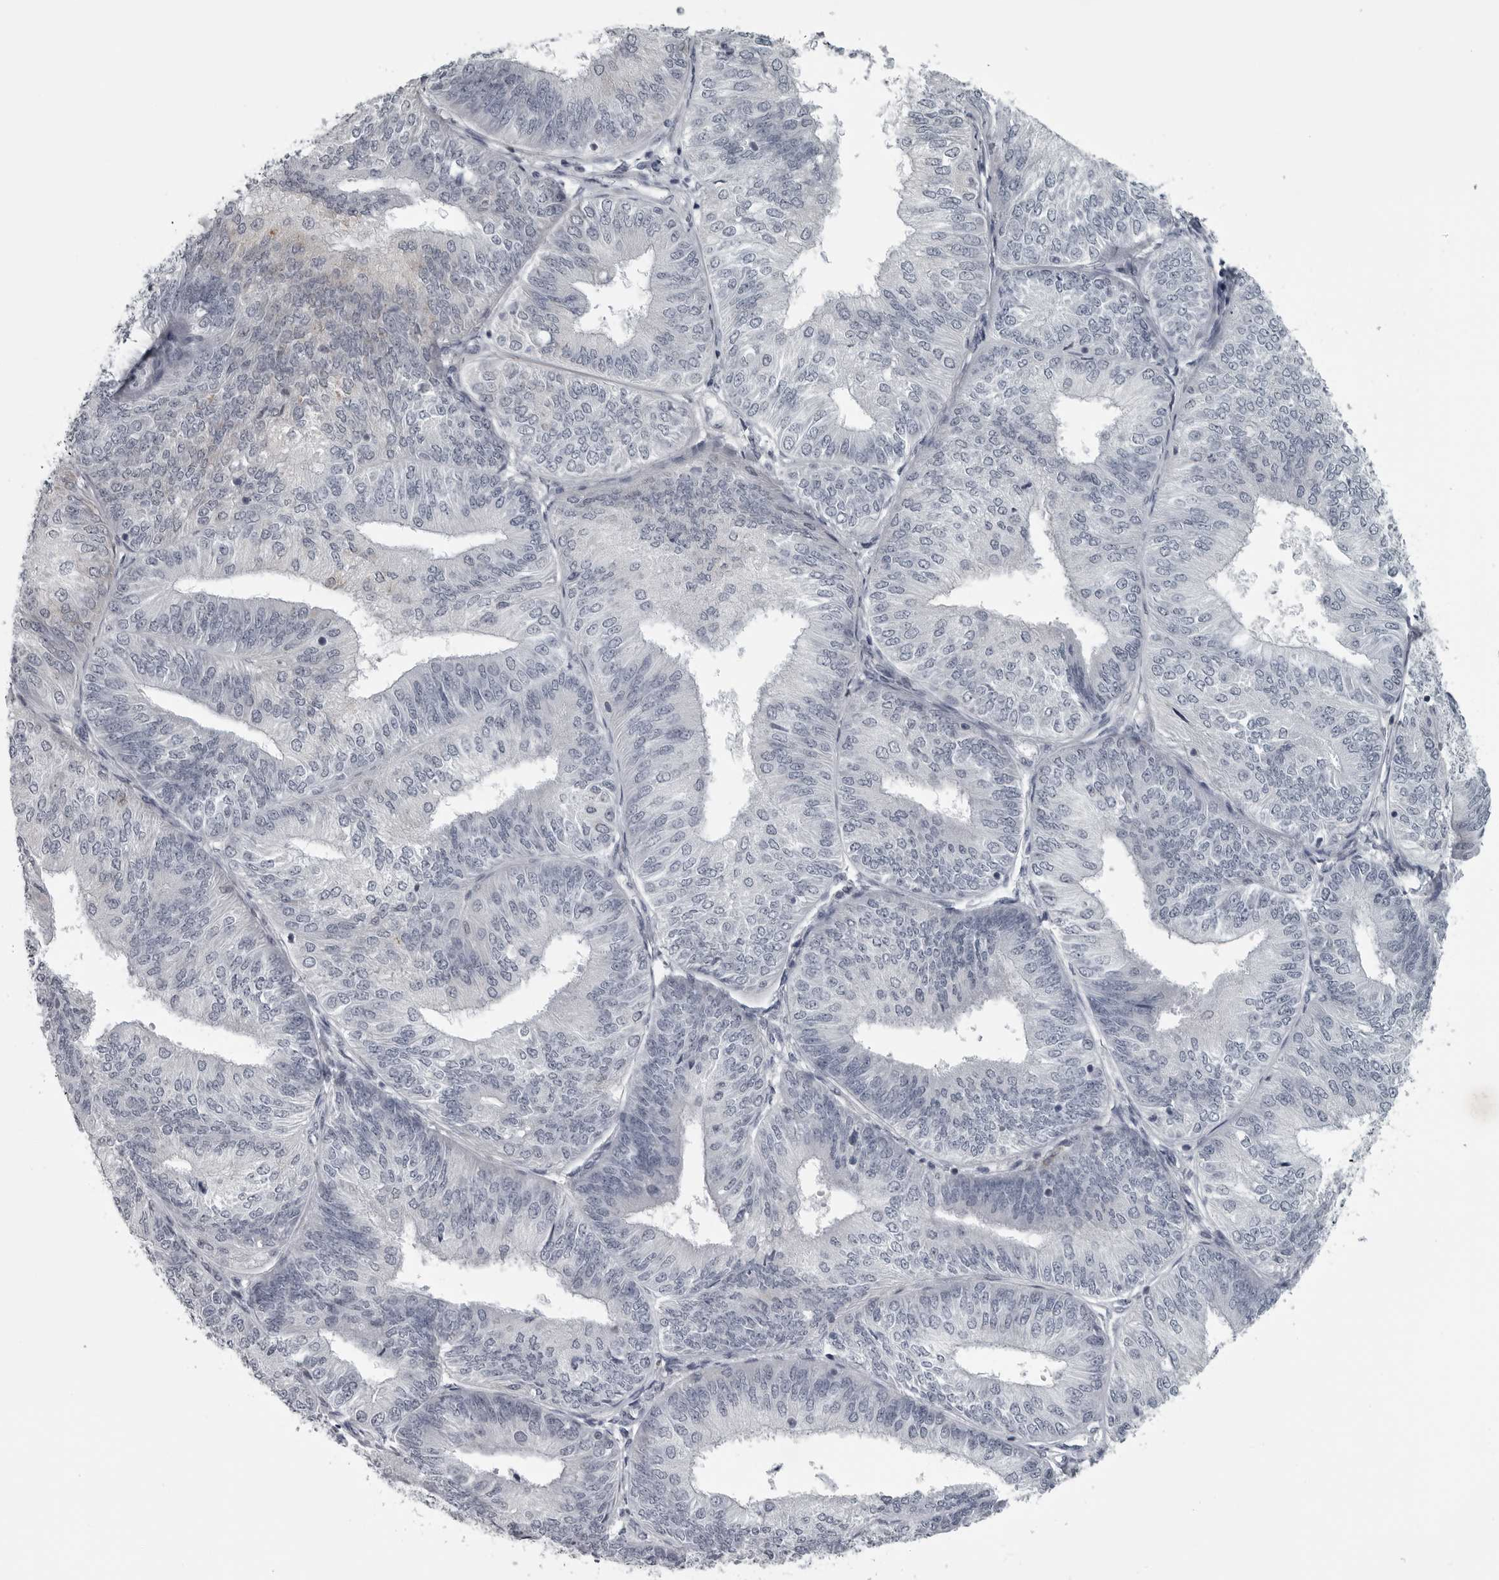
{"staining": {"intensity": "negative", "quantity": "none", "location": "none"}, "tissue": "endometrial cancer", "cell_type": "Tumor cells", "image_type": "cancer", "snomed": [{"axis": "morphology", "description": "Adenocarcinoma, NOS"}, {"axis": "topography", "description": "Endometrium"}], "caption": "Immunohistochemistry (IHC) photomicrograph of endometrial cancer stained for a protein (brown), which shows no positivity in tumor cells.", "gene": "LYSMD1", "patient": {"sex": "female", "age": 58}}